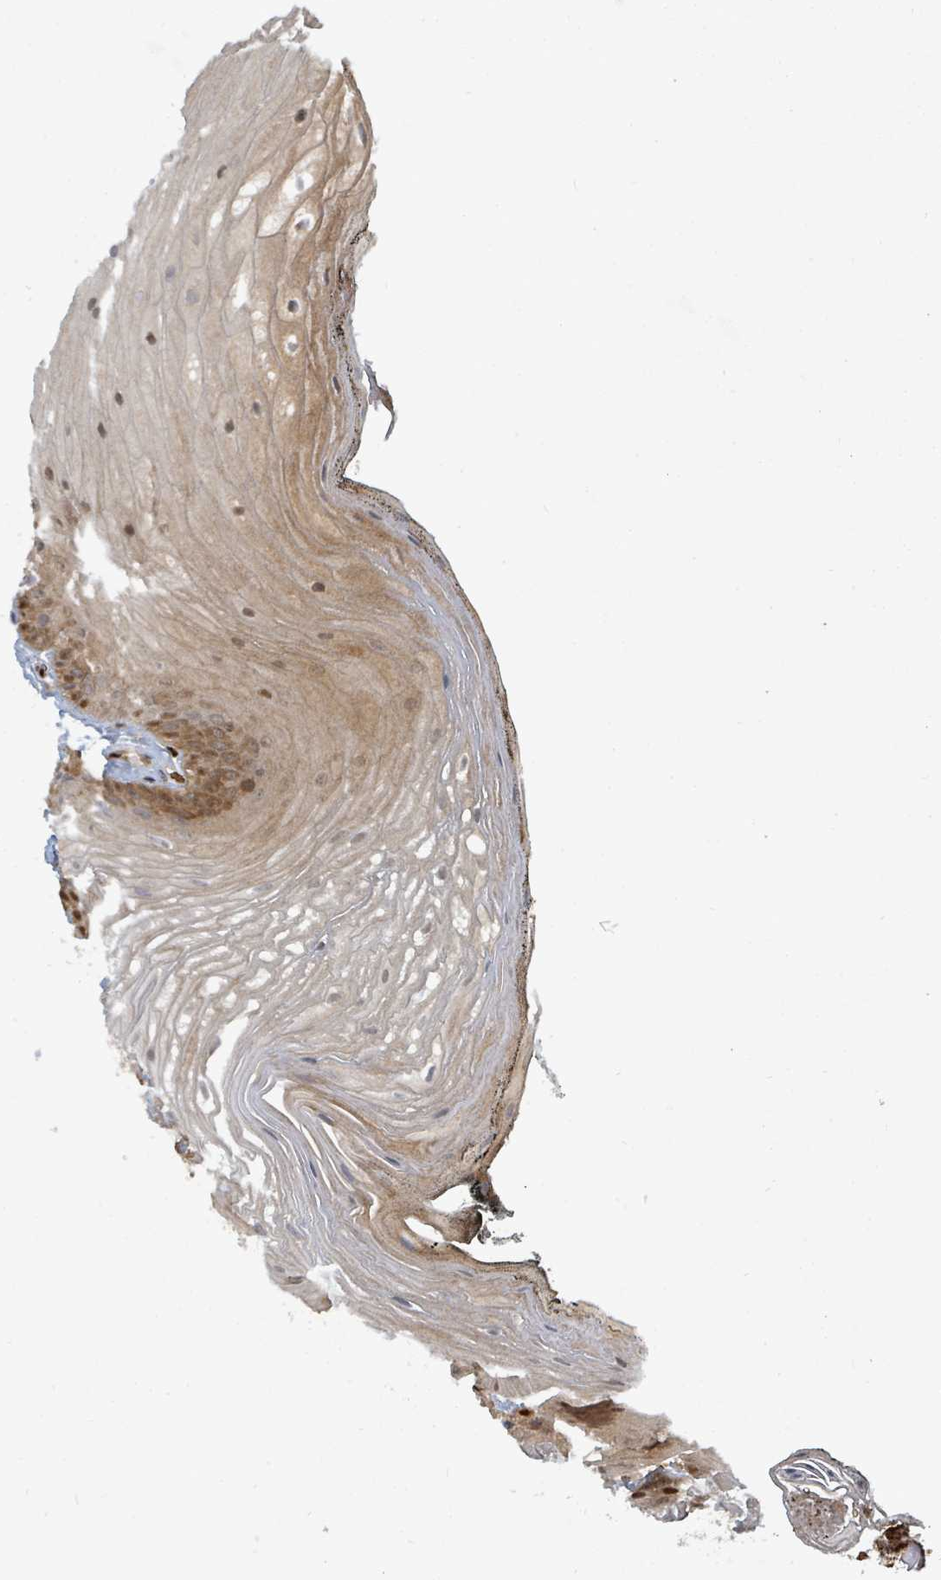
{"staining": {"intensity": "strong", "quantity": ">75%", "location": "cytoplasmic/membranous,nuclear"}, "tissue": "oral mucosa", "cell_type": "Squamous epithelial cells", "image_type": "normal", "snomed": [{"axis": "morphology", "description": "Normal tissue, NOS"}, {"axis": "morphology", "description": "Squamous cell carcinoma, NOS"}, {"axis": "topography", "description": "Oral tissue"}, {"axis": "topography", "description": "Head-Neck"}], "caption": "About >75% of squamous epithelial cells in unremarkable oral mucosa show strong cytoplasmic/membranous,nuclear protein staining as visualized by brown immunohistochemical staining.", "gene": "TRDMT1", "patient": {"sex": "female", "age": 81}}